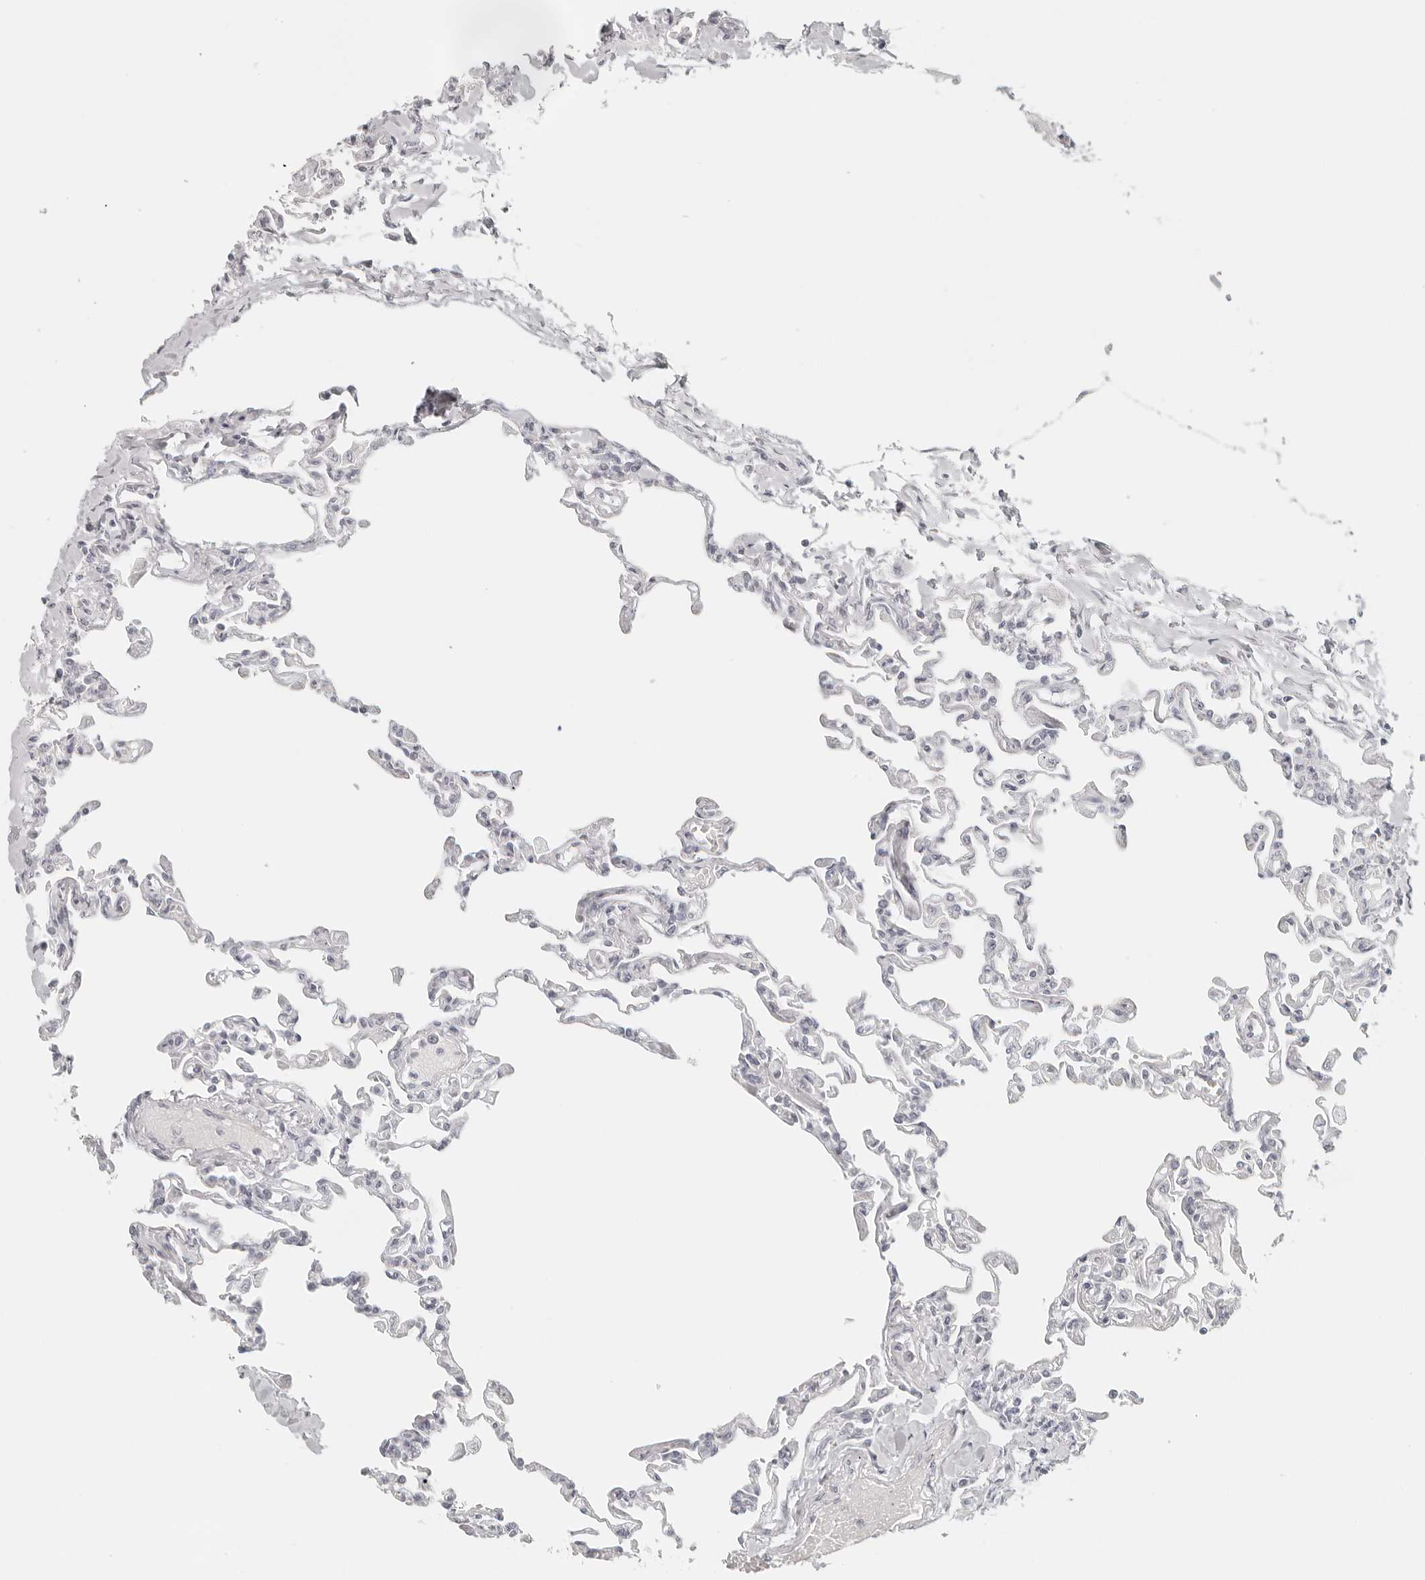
{"staining": {"intensity": "negative", "quantity": "none", "location": "none"}, "tissue": "lung", "cell_type": "Alveolar cells", "image_type": "normal", "snomed": [{"axis": "morphology", "description": "Normal tissue, NOS"}, {"axis": "topography", "description": "Lung"}], "caption": "Immunohistochemical staining of unremarkable lung demonstrates no significant staining in alveolar cells. (DAB immunohistochemistry visualized using brightfield microscopy, high magnification).", "gene": "RPS6KC1", "patient": {"sex": "male", "age": 21}}